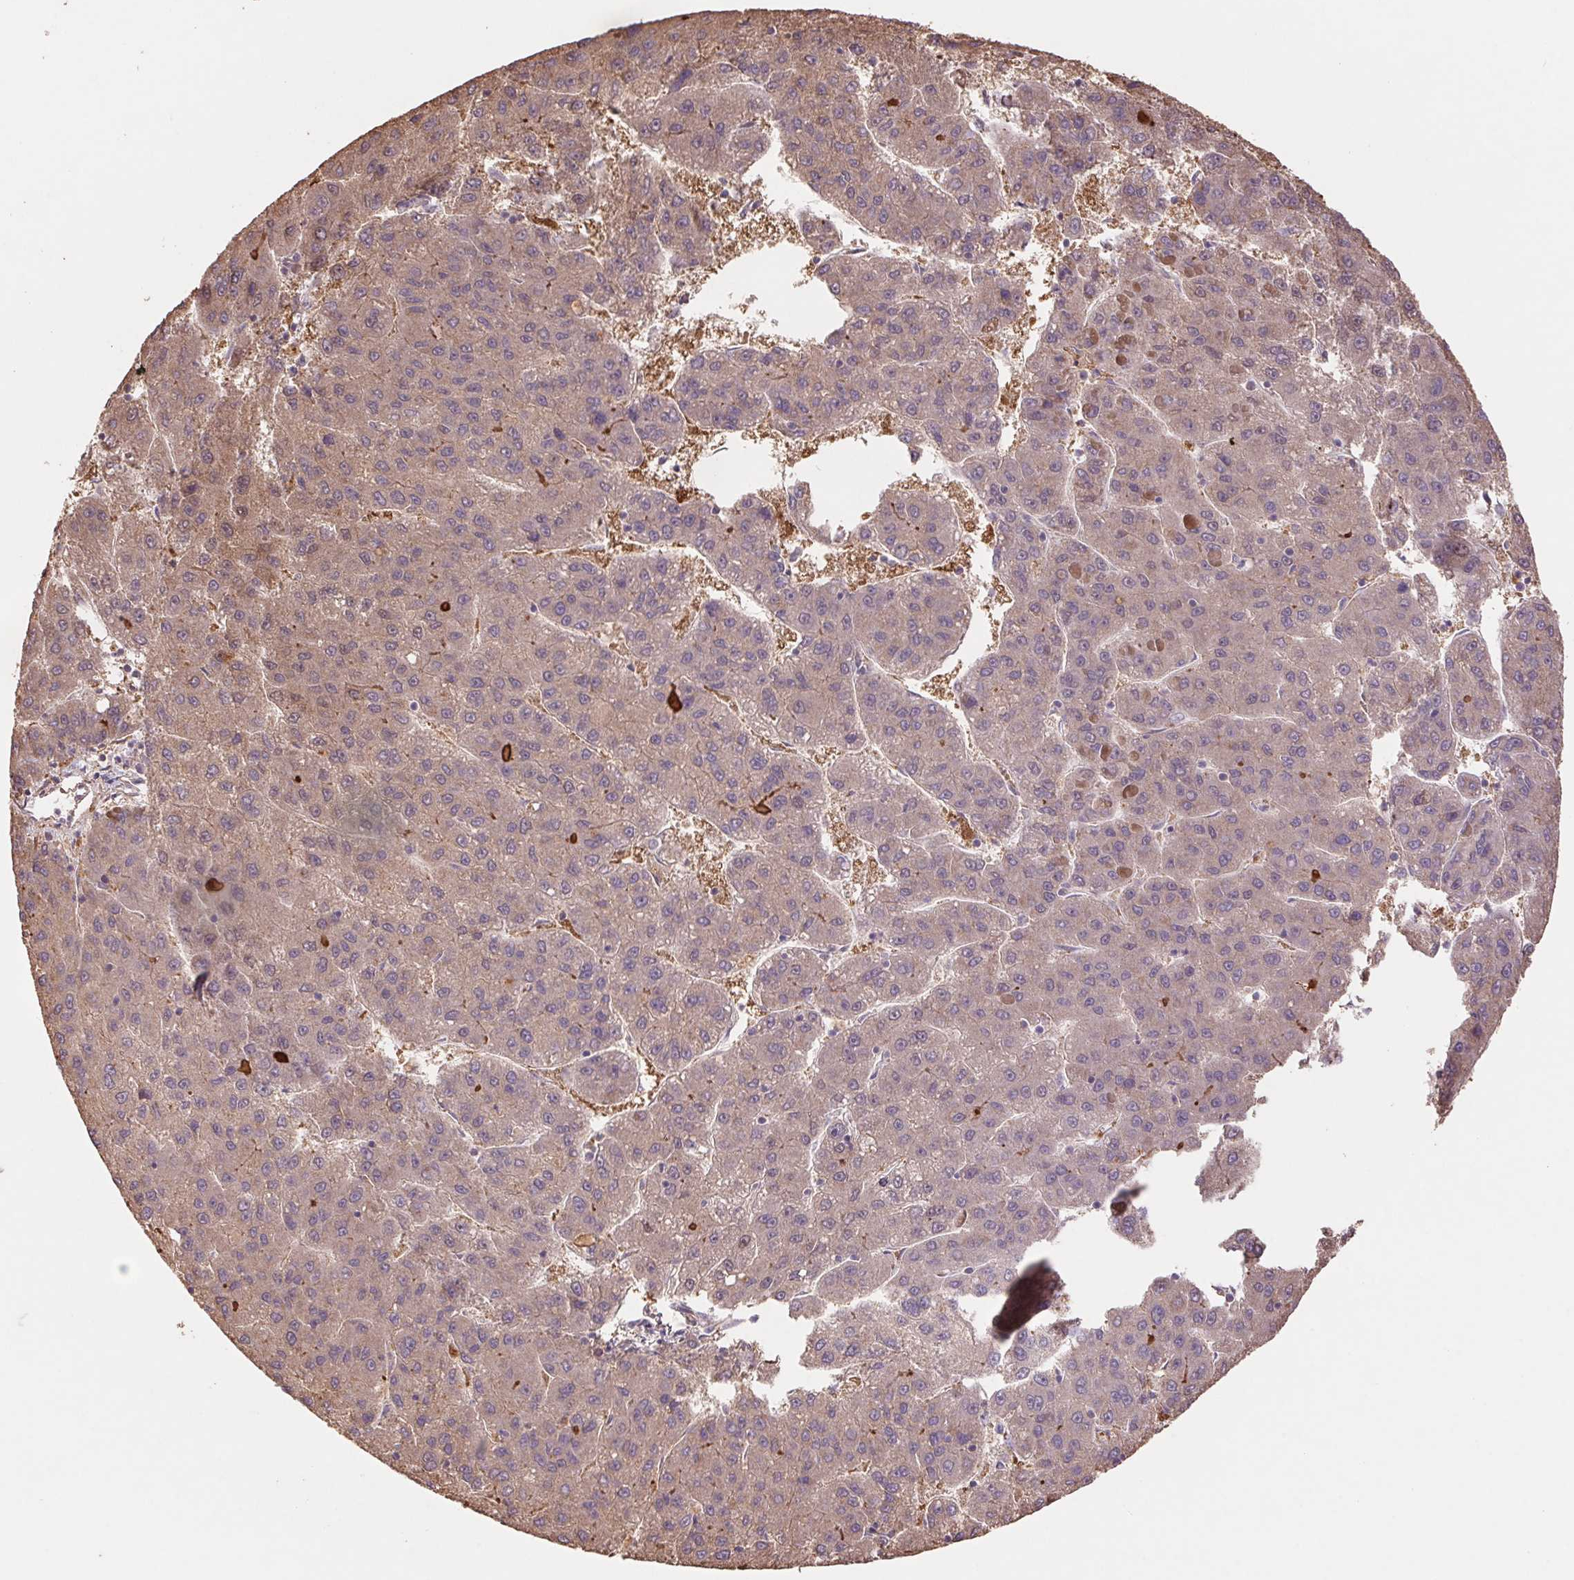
{"staining": {"intensity": "moderate", "quantity": ">75%", "location": "cytoplasmic/membranous,nuclear"}, "tissue": "liver cancer", "cell_type": "Tumor cells", "image_type": "cancer", "snomed": [{"axis": "morphology", "description": "Carcinoma, Hepatocellular, NOS"}, {"axis": "topography", "description": "Liver"}], "caption": "Protein staining demonstrates moderate cytoplasmic/membranous and nuclear expression in approximately >75% of tumor cells in liver cancer (hepatocellular carcinoma).", "gene": "CUTA", "patient": {"sex": "female", "age": 82}}